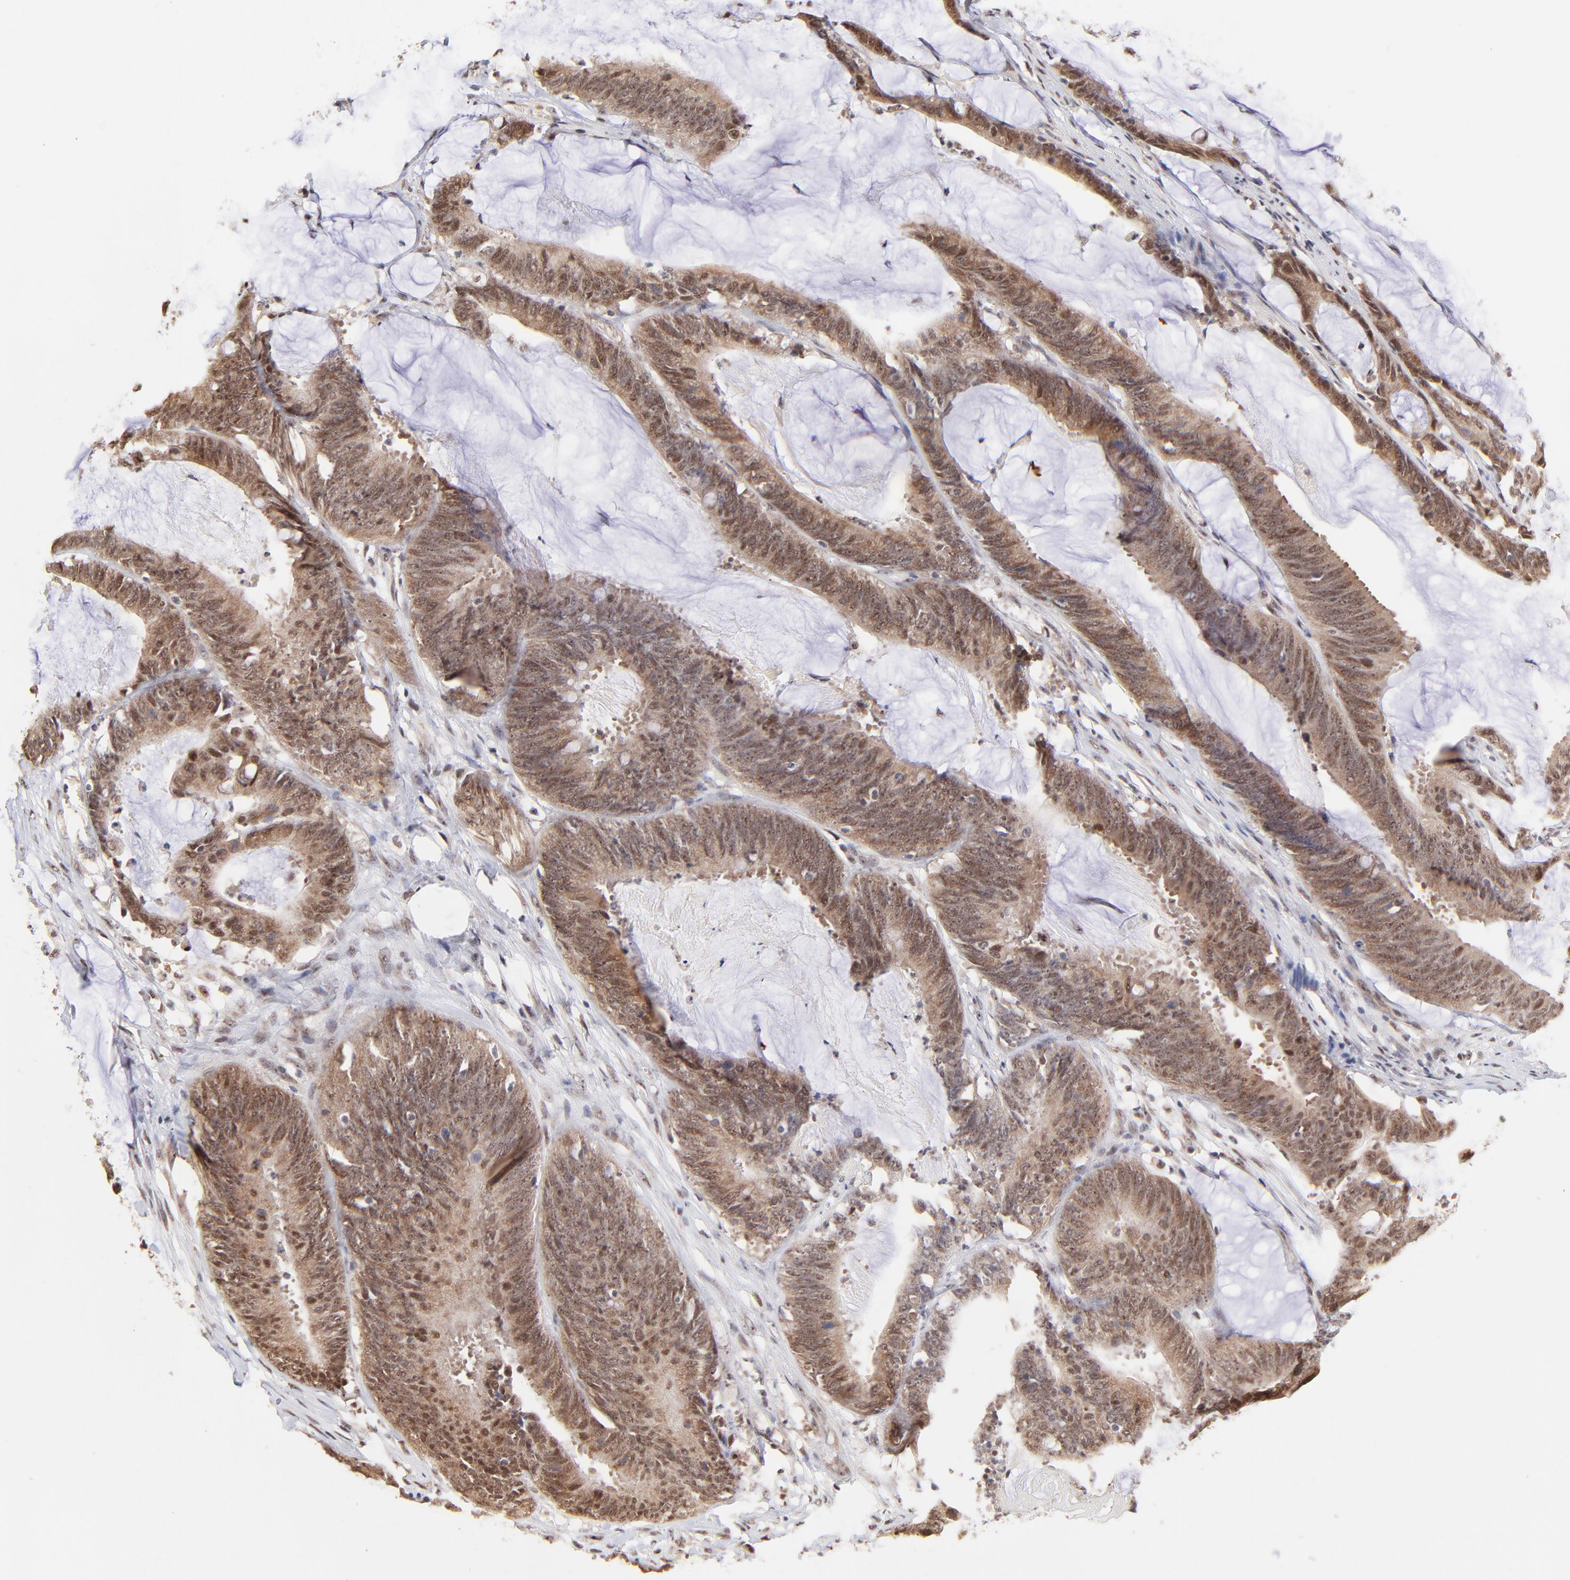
{"staining": {"intensity": "weak", "quantity": ">75%", "location": "cytoplasmic/membranous,nuclear"}, "tissue": "colorectal cancer", "cell_type": "Tumor cells", "image_type": "cancer", "snomed": [{"axis": "morphology", "description": "Adenocarcinoma, NOS"}, {"axis": "topography", "description": "Rectum"}], "caption": "The histopathology image exhibits staining of adenocarcinoma (colorectal), revealing weak cytoplasmic/membranous and nuclear protein staining (brown color) within tumor cells.", "gene": "ZNF670", "patient": {"sex": "female", "age": 66}}